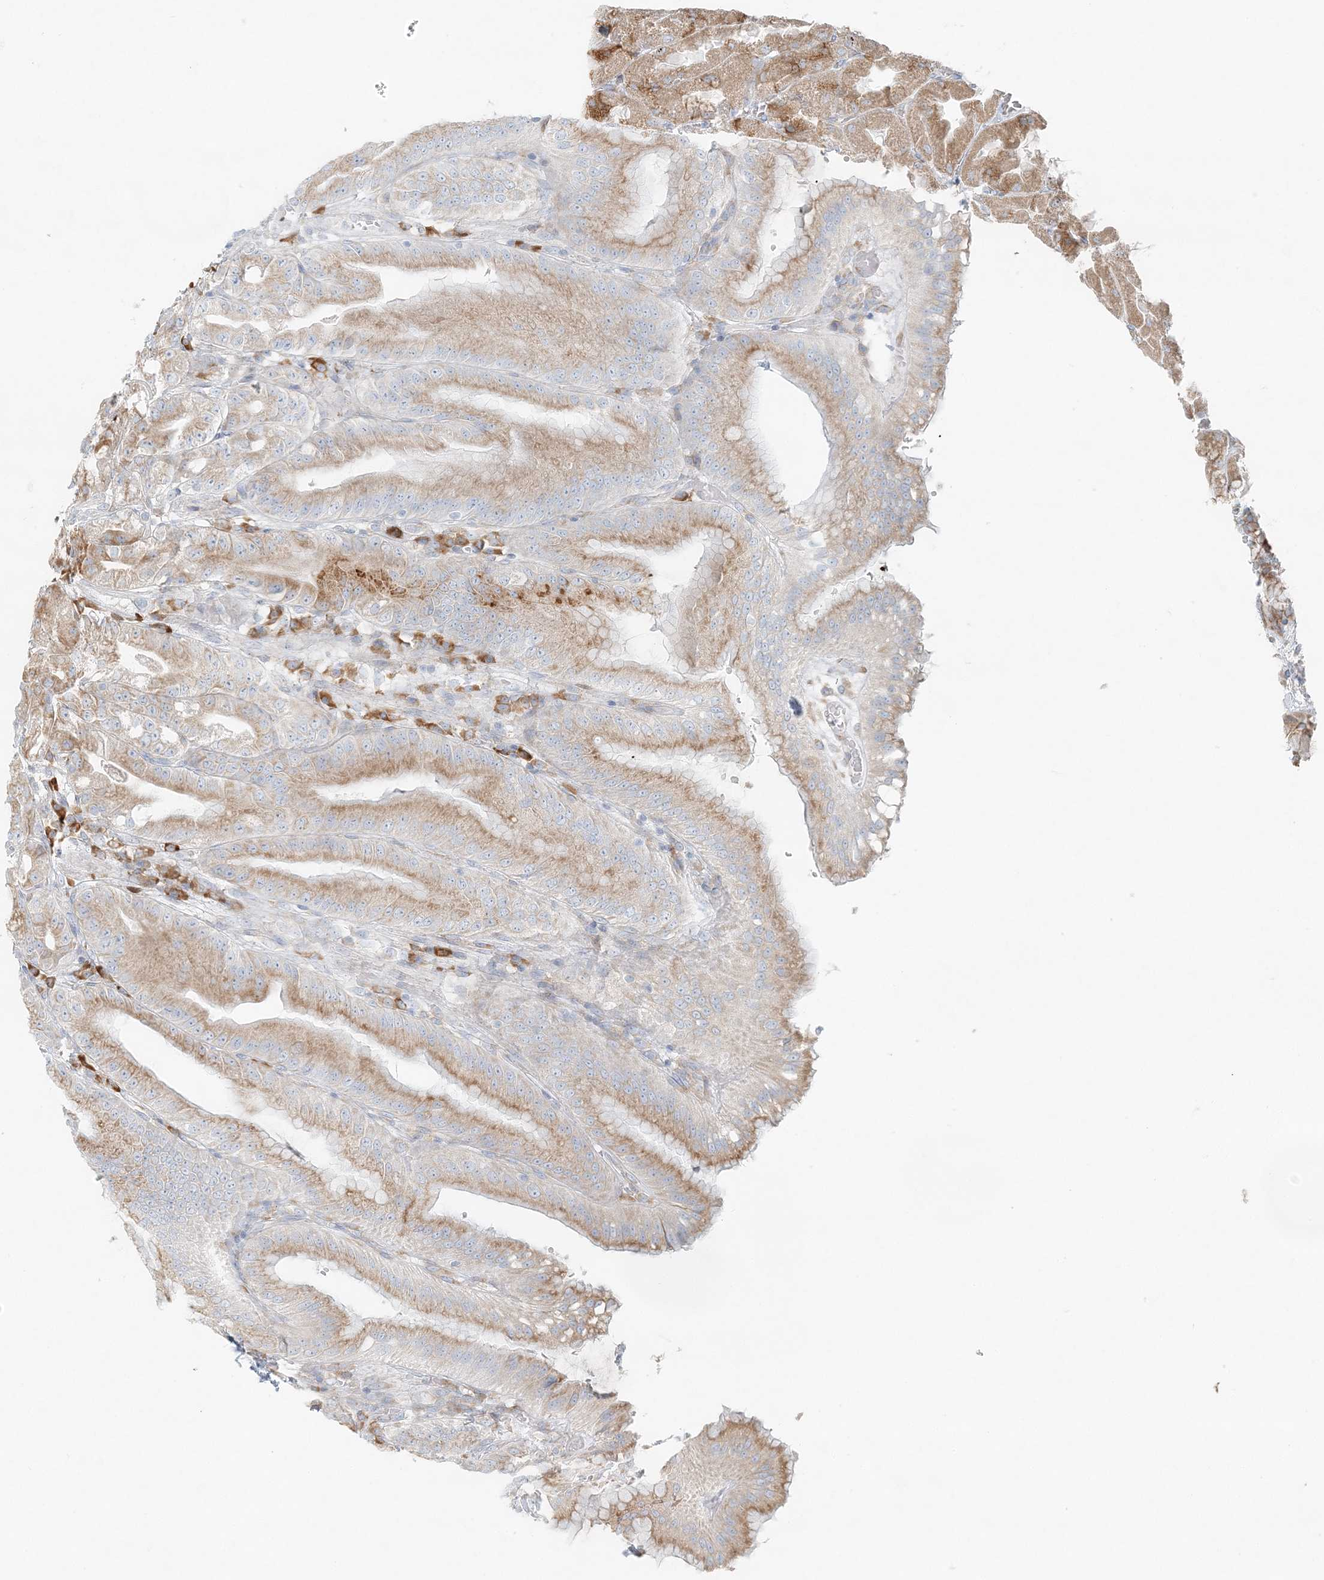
{"staining": {"intensity": "moderate", "quantity": "25%-75%", "location": "cytoplasmic/membranous"}, "tissue": "stomach", "cell_type": "Glandular cells", "image_type": "normal", "snomed": [{"axis": "morphology", "description": "Normal tissue, NOS"}, {"axis": "topography", "description": "Stomach, upper"}, {"axis": "topography", "description": "Stomach, lower"}], "caption": "A medium amount of moderate cytoplasmic/membranous positivity is present in approximately 25%-75% of glandular cells in normal stomach. (Brightfield microscopy of DAB IHC at high magnification).", "gene": "STK11IP", "patient": {"sex": "male", "age": 71}}